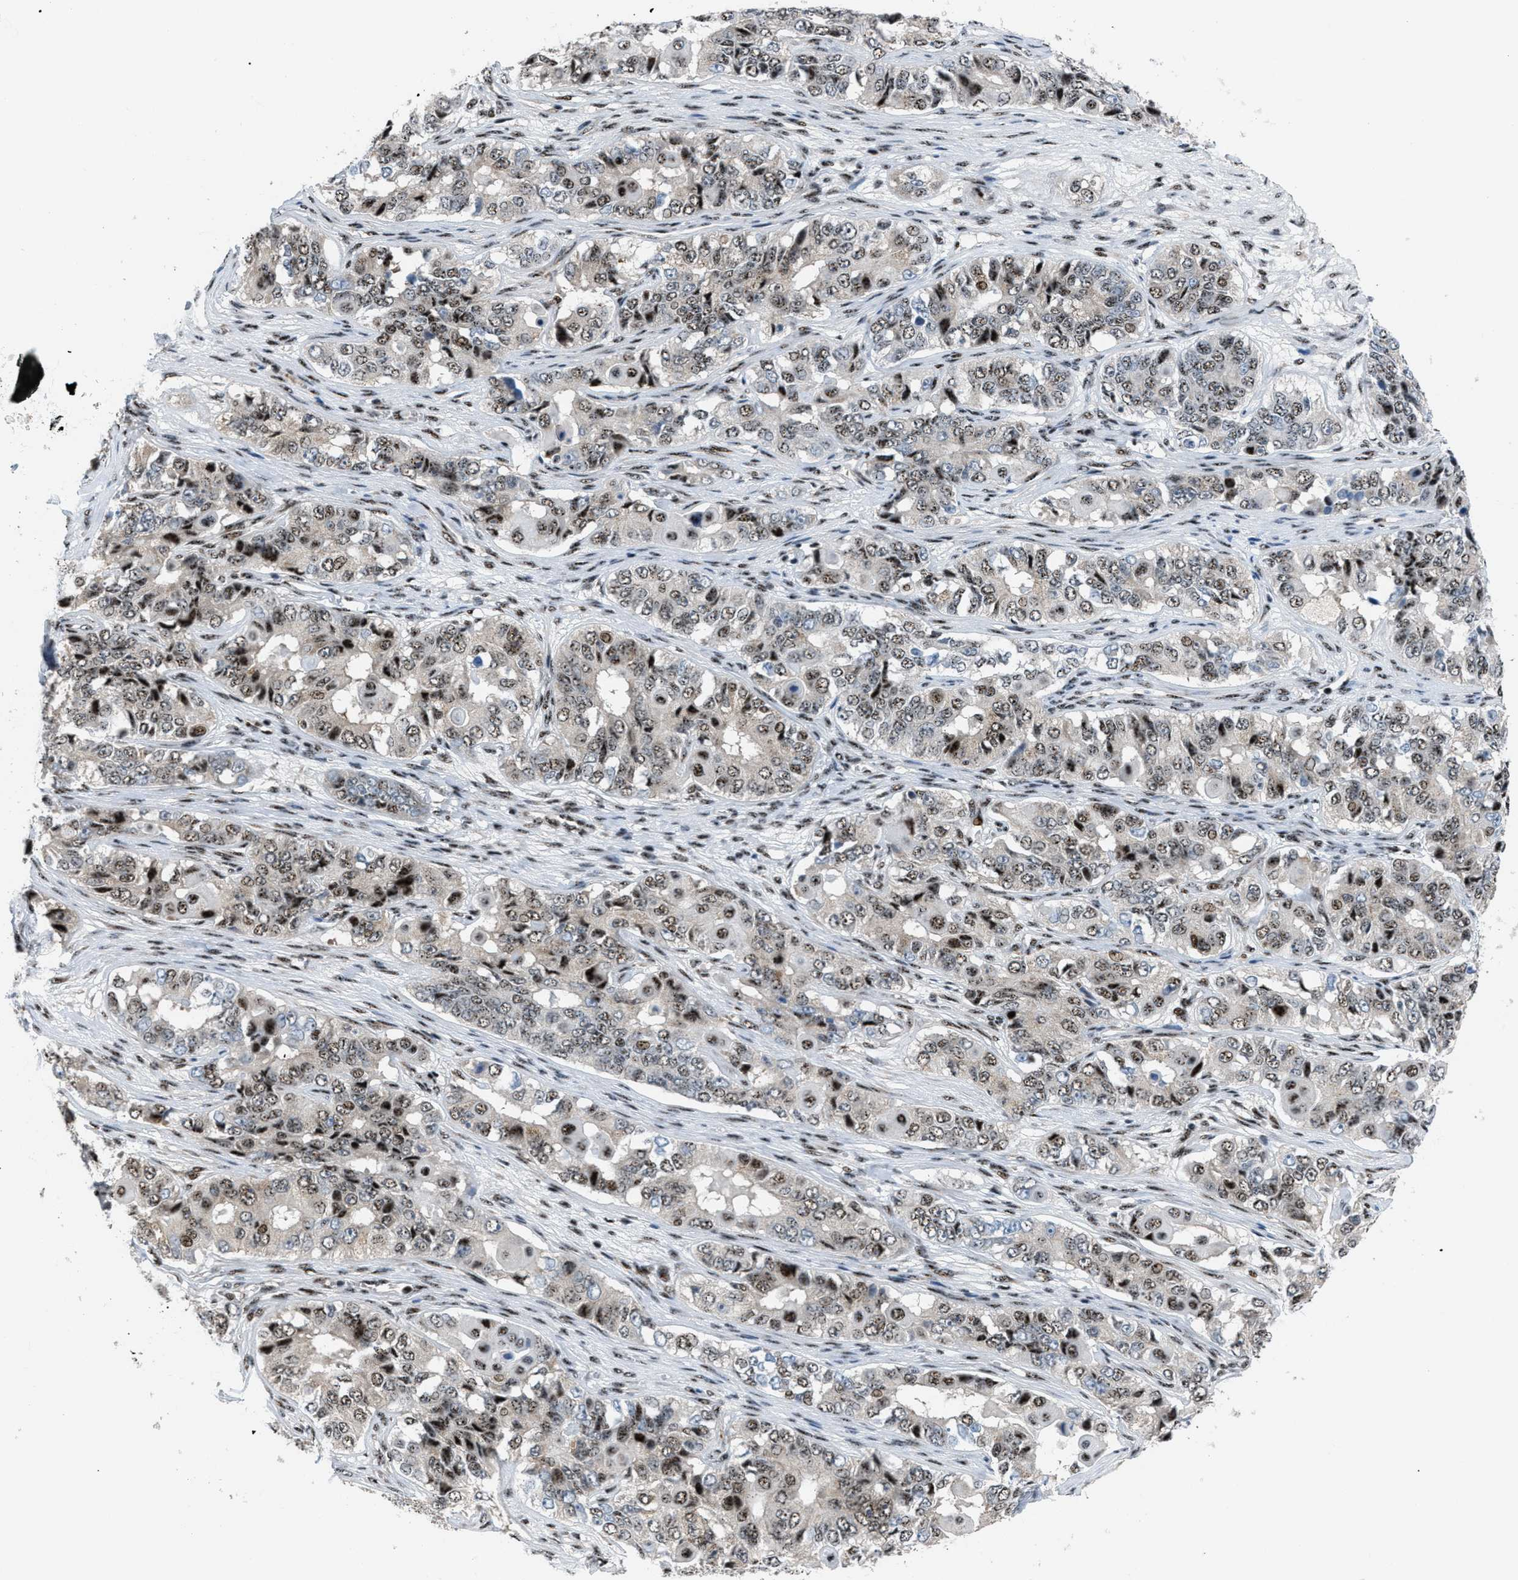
{"staining": {"intensity": "moderate", "quantity": "25%-75%", "location": "nuclear"}, "tissue": "ovarian cancer", "cell_type": "Tumor cells", "image_type": "cancer", "snomed": [{"axis": "morphology", "description": "Carcinoma, endometroid"}, {"axis": "topography", "description": "Ovary"}], "caption": "Human ovarian endometroid carcinoma stained with a brown dye exhibits moderate nuclear positive expression in about 25%-75% of tumor cells.", "gene": "CDR2", "patient": {"sex": "female", "age": 51}}